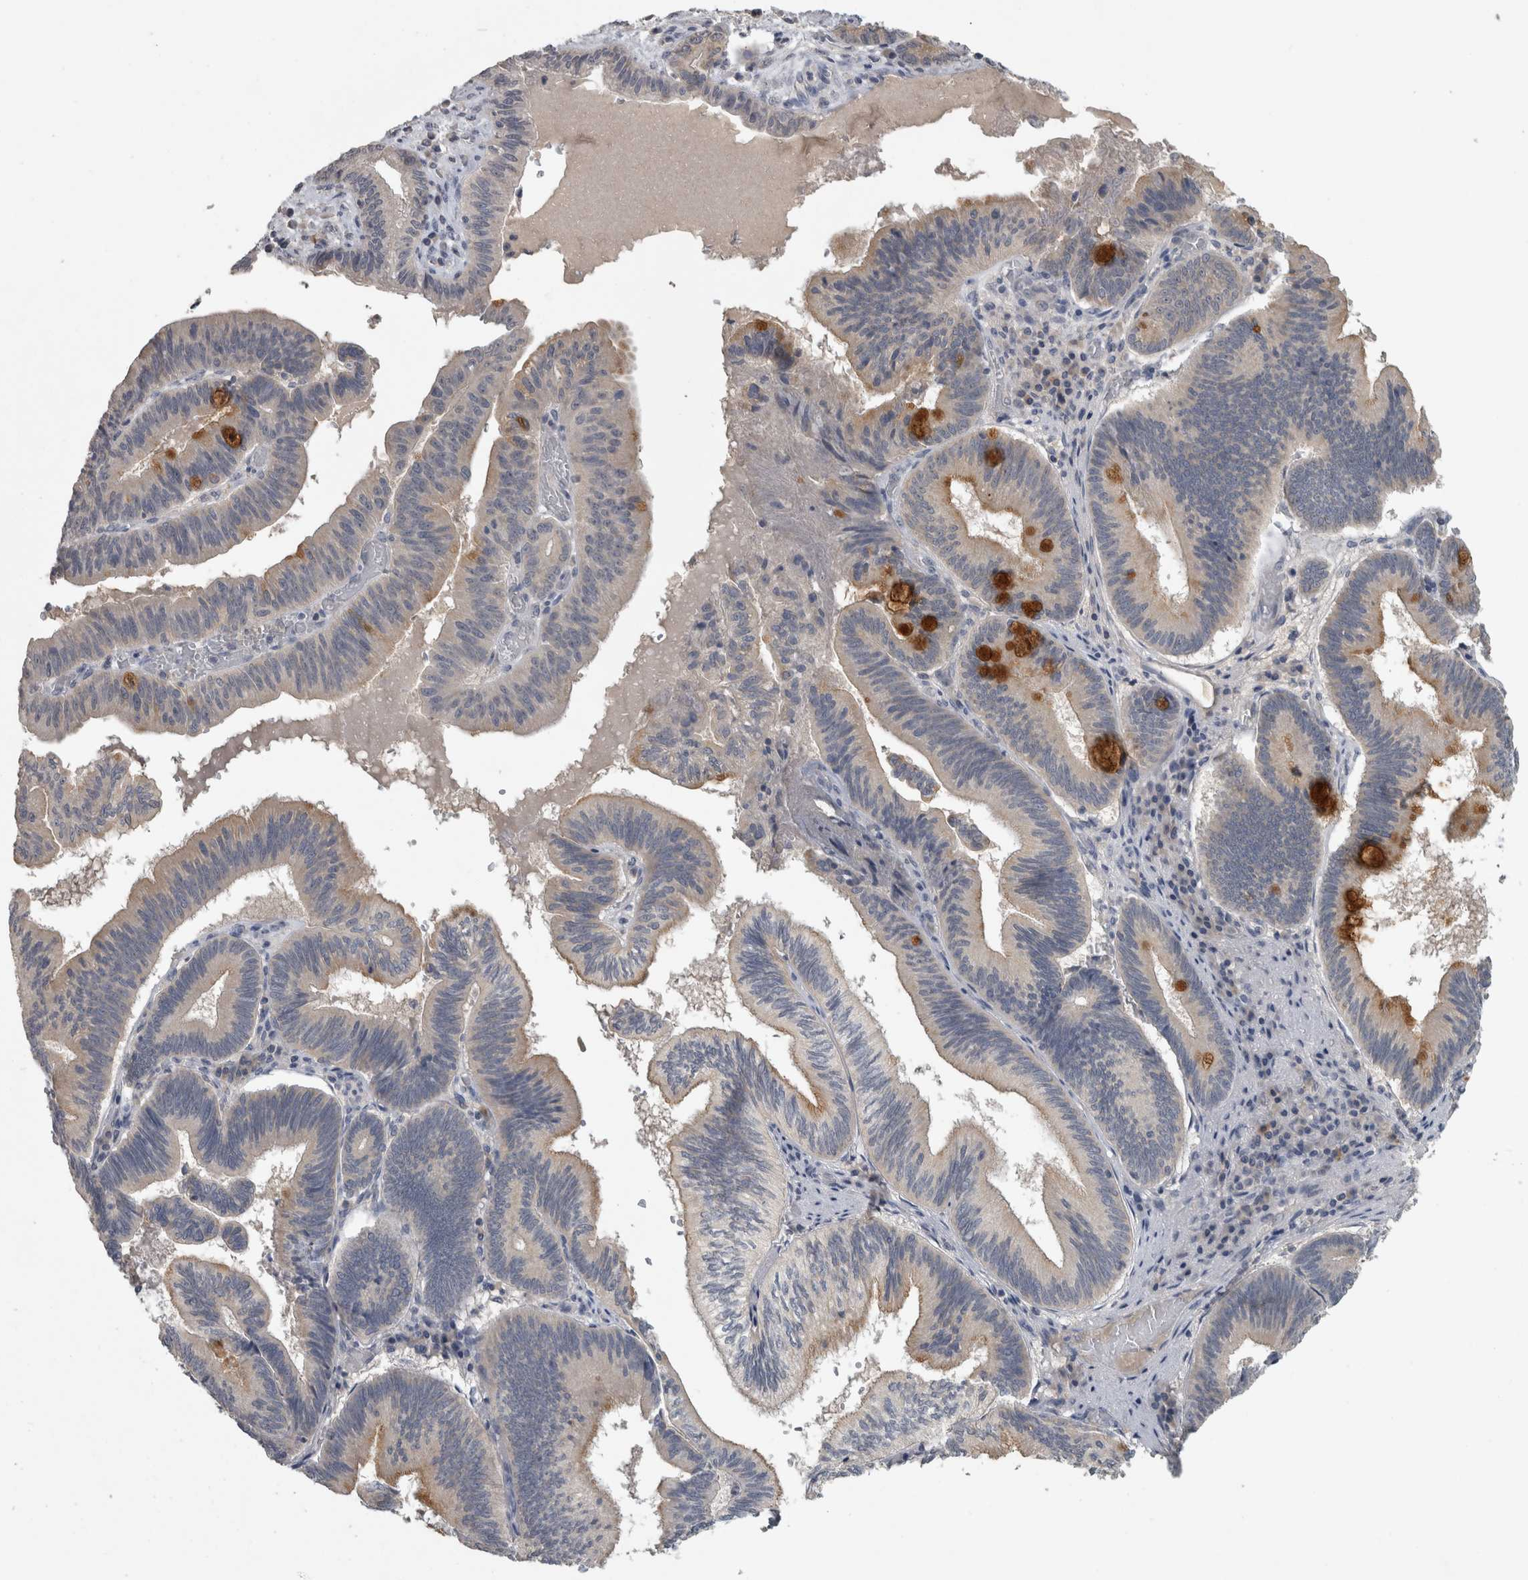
{"staining": {"intensity": "strong", "quantity": "<25%", "location": "cytoplasmic/membranous"}, "tissue": "pancreatic cancer", "cell_type": "Tumor cells", "image_type": "cancer", "snomed": [{"axis": "morphology", "description": "Adenocarcinoma, NOS"}, {"axis": "topography", "description": "Pancreas"}], "caption": "This image reveals IHC staining of human pancreatic adenocarcinoma, with medium strong cytoplasmic/membranous positivity in about <25% of tumor cells.", "gene": "SLC22A11", "patient": {"sex": "male", "age": 82}}